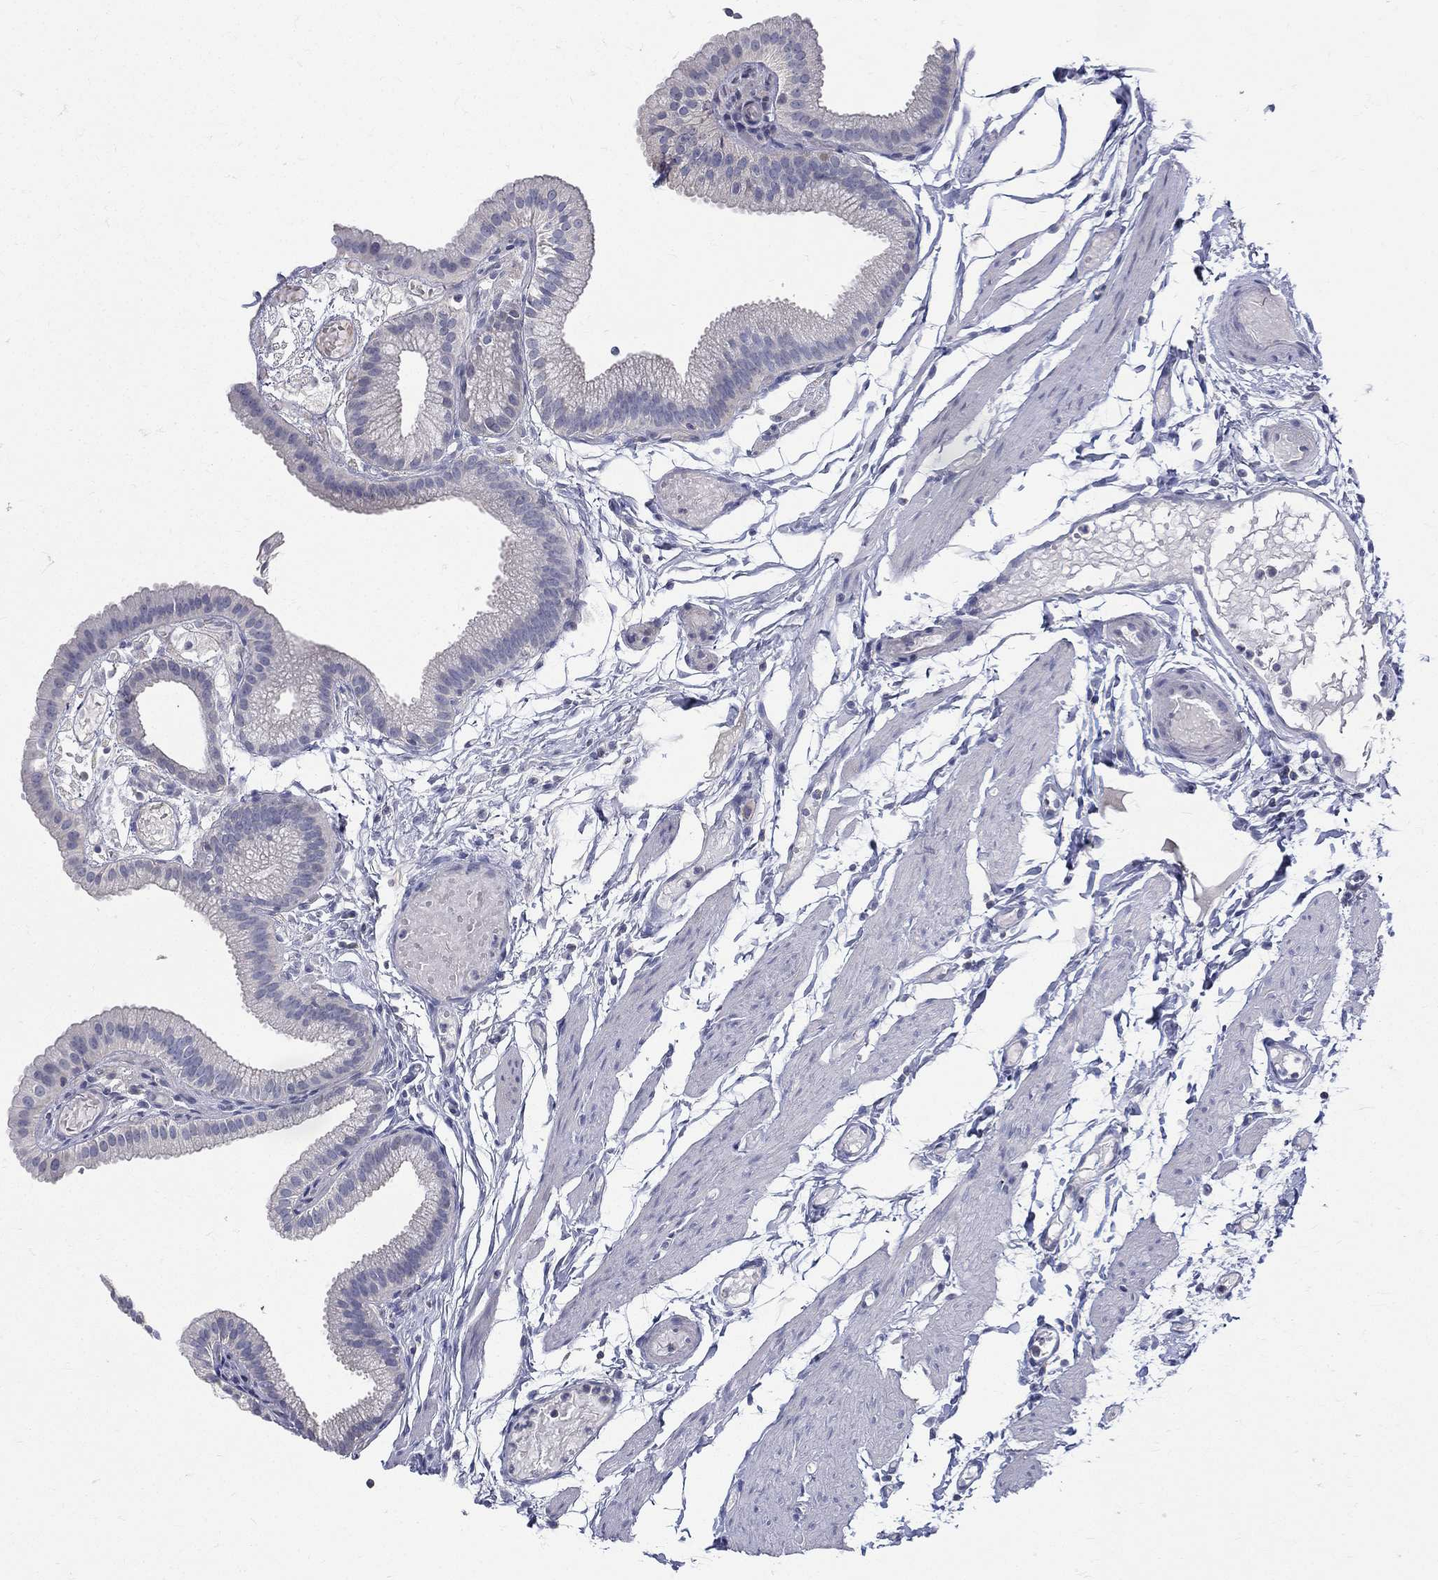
{"staining": {"intensity": "moderate", "quantity": "<25%", "location": "nuclear"}, "tissue": "gallbladder", "cell_type": "Glandular cells", "image_type": "normal", "snomed": [{"axis": "morphology", "description": "Normal tissue, NOS"}, {"axis": "topography", "description": "Gallbladder"}], "caption": "Brown immunohistochemical staining in unremarkable gallbladder displays moderate nuclear staining in about <25% of glandular cells. Nuclei are stained in blue.", "gene": "ETNPPL", "patient": {"sex": "female", "age": 45}}